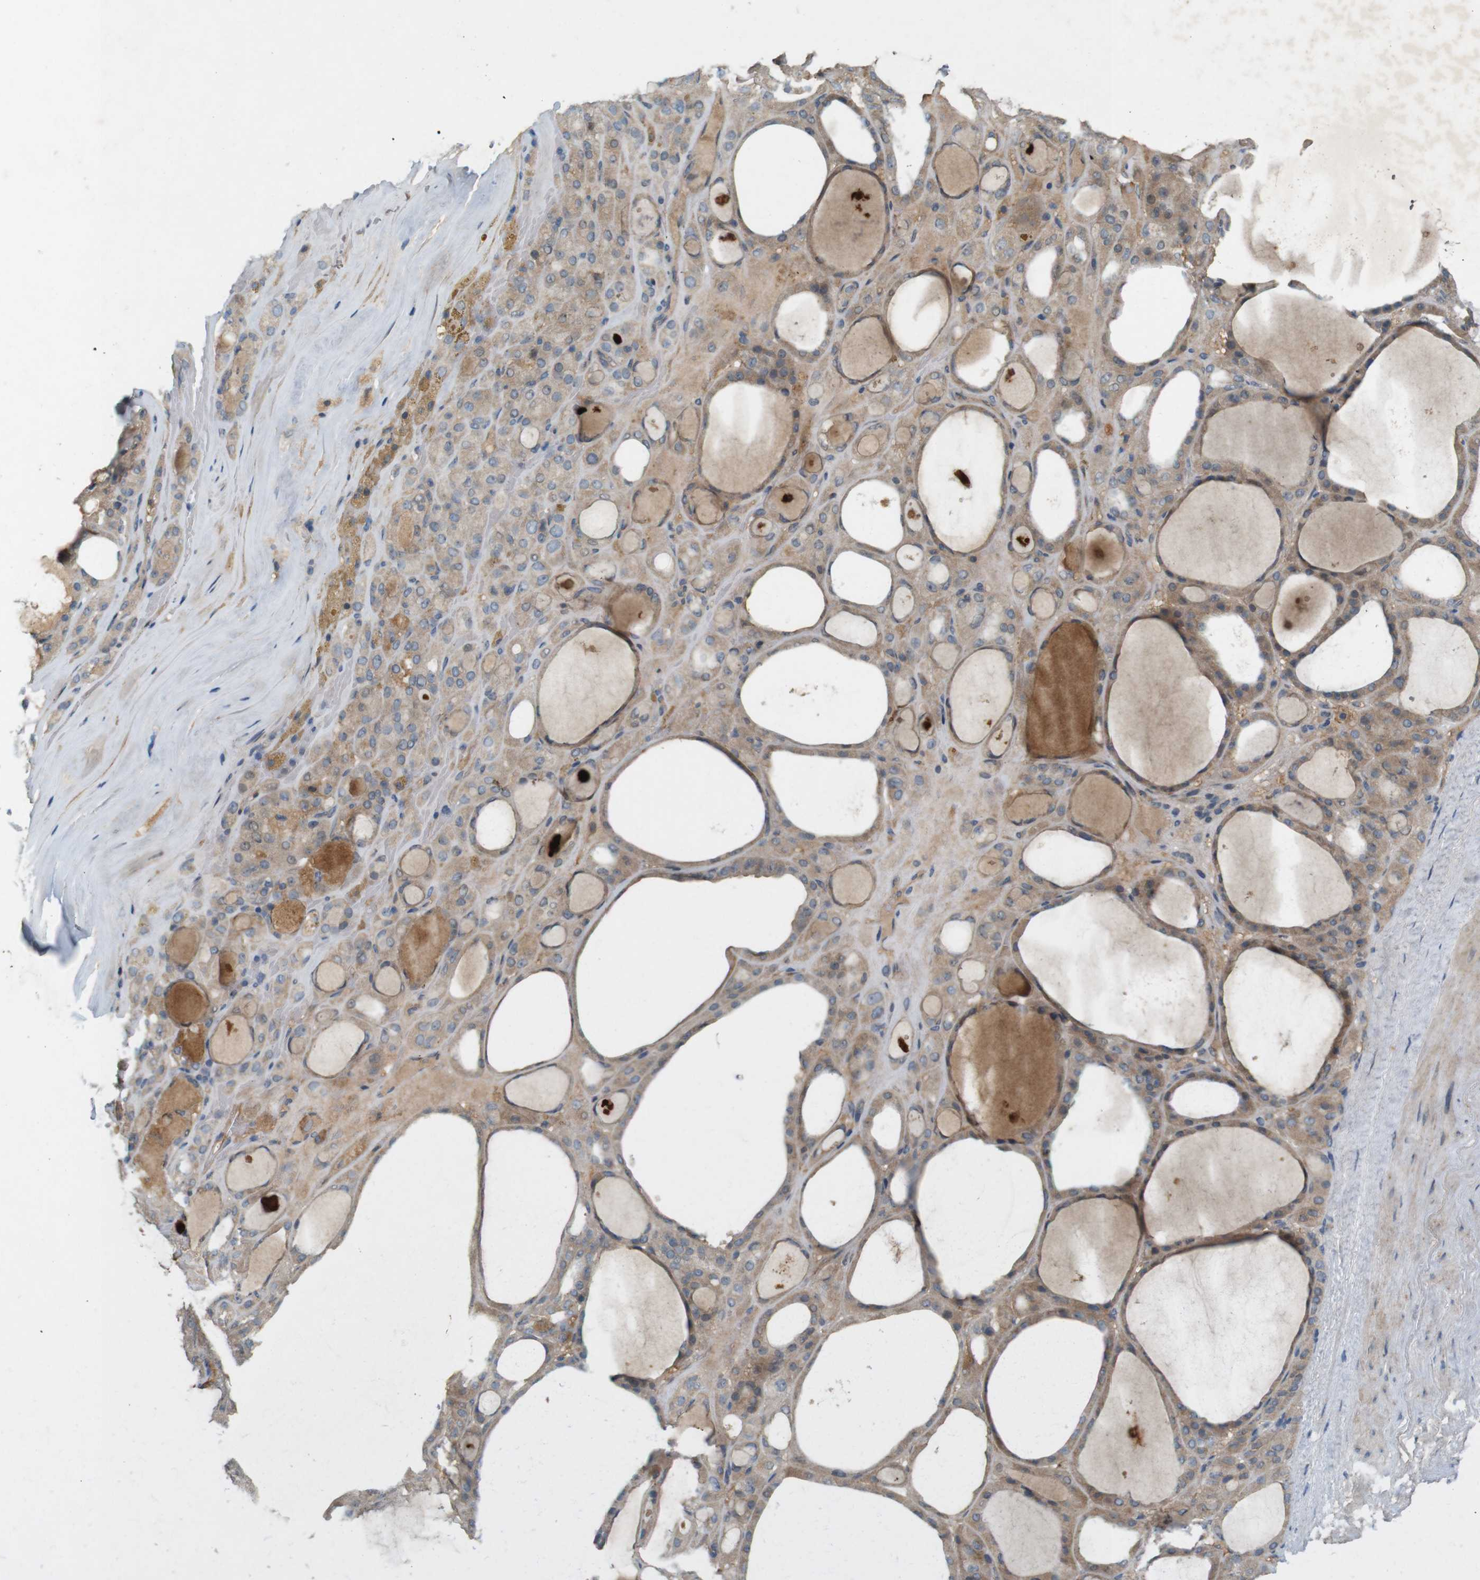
{"staining": {"intensity": "moderate", "quantity": ">75%", "location": "cytoplasmic/membranous"}, "tissue": "thyroid gland", "cell_type": "Glandular cells", "image_type": "normal", "snomed": [{"axis": "morphology", "description": "Normal tissue, NOS"}, {"axis": "morphology", "description": "Carcinoma, NOS"}, {"axis": "topography", "description": "Thyroid gland"}], "caption": "Protein expression analysis of normal human thyroid gland reveals moderate cytoplasmic/membranous staining in about >75% of glandular cells.", "gene": "PVR", "patient": {"sex": "female", "age": 86}}